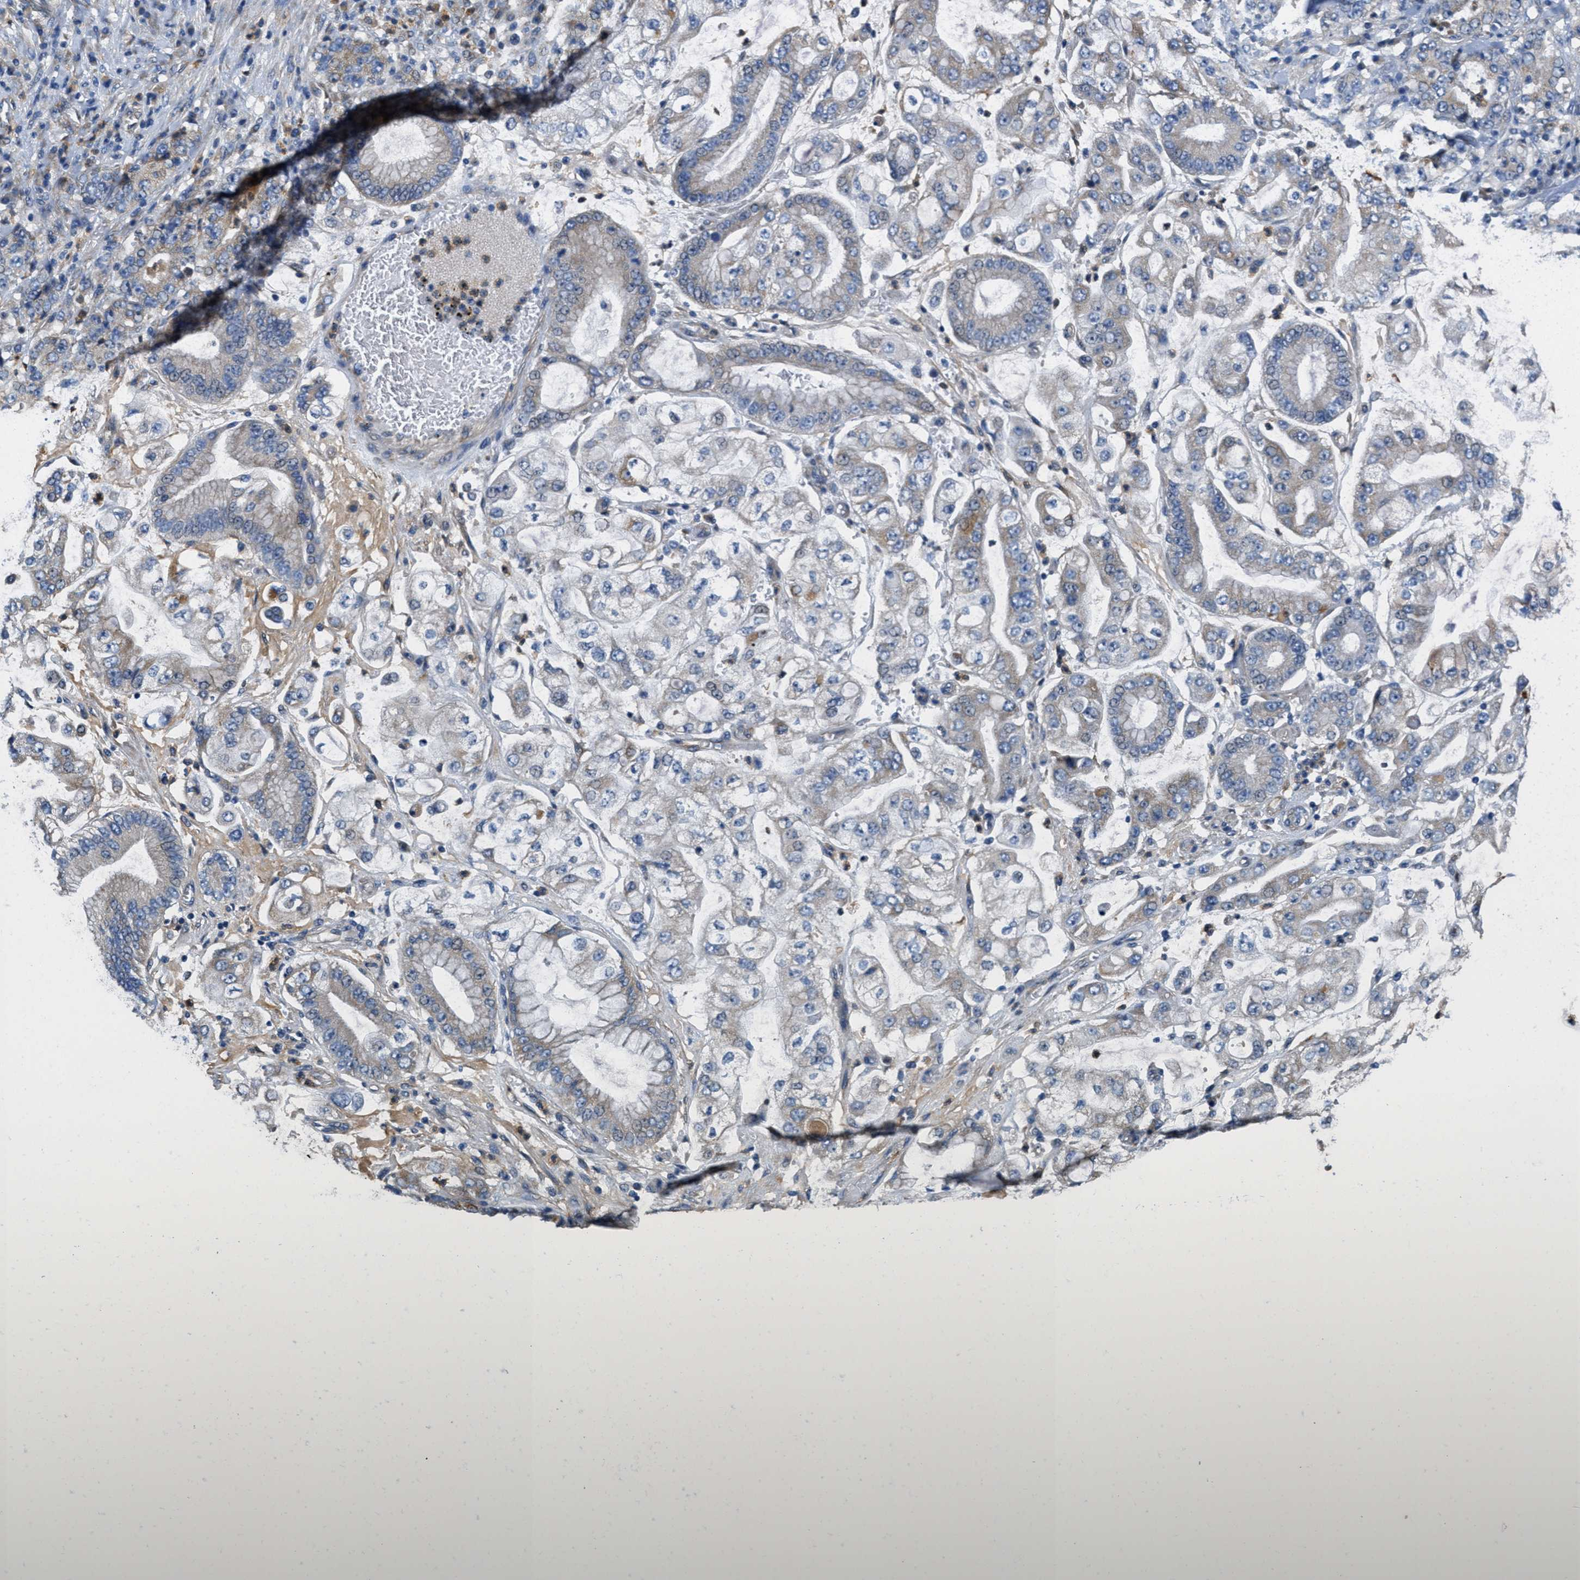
{"staining": {"intensity": "weak", "quantity": "<25%", "location": "cytoplasmic/membranous"}, "tissue": "stomach cancer", "cell_type": "Tumor cells", "image_type": "cancer", "snomed": [{"axis": "morphology", "description": "Adenocarcinoma, NOS"}, {"axis": "topography", "description": "Stomach"}], "caption": "IHC micrograph of neoplastic tissue: stomach cancer stained with DAB (3,3'-diaminobenzidine) shows no significant protein positivity in tumor cells. (DAB (3,3'-diaminobenzidine) immunohistochemistry (IHC) visualized using brightfield microscopy, high magnification).", "gene": "TOMM70", "patient": {"sex": "male", "age": 76}}